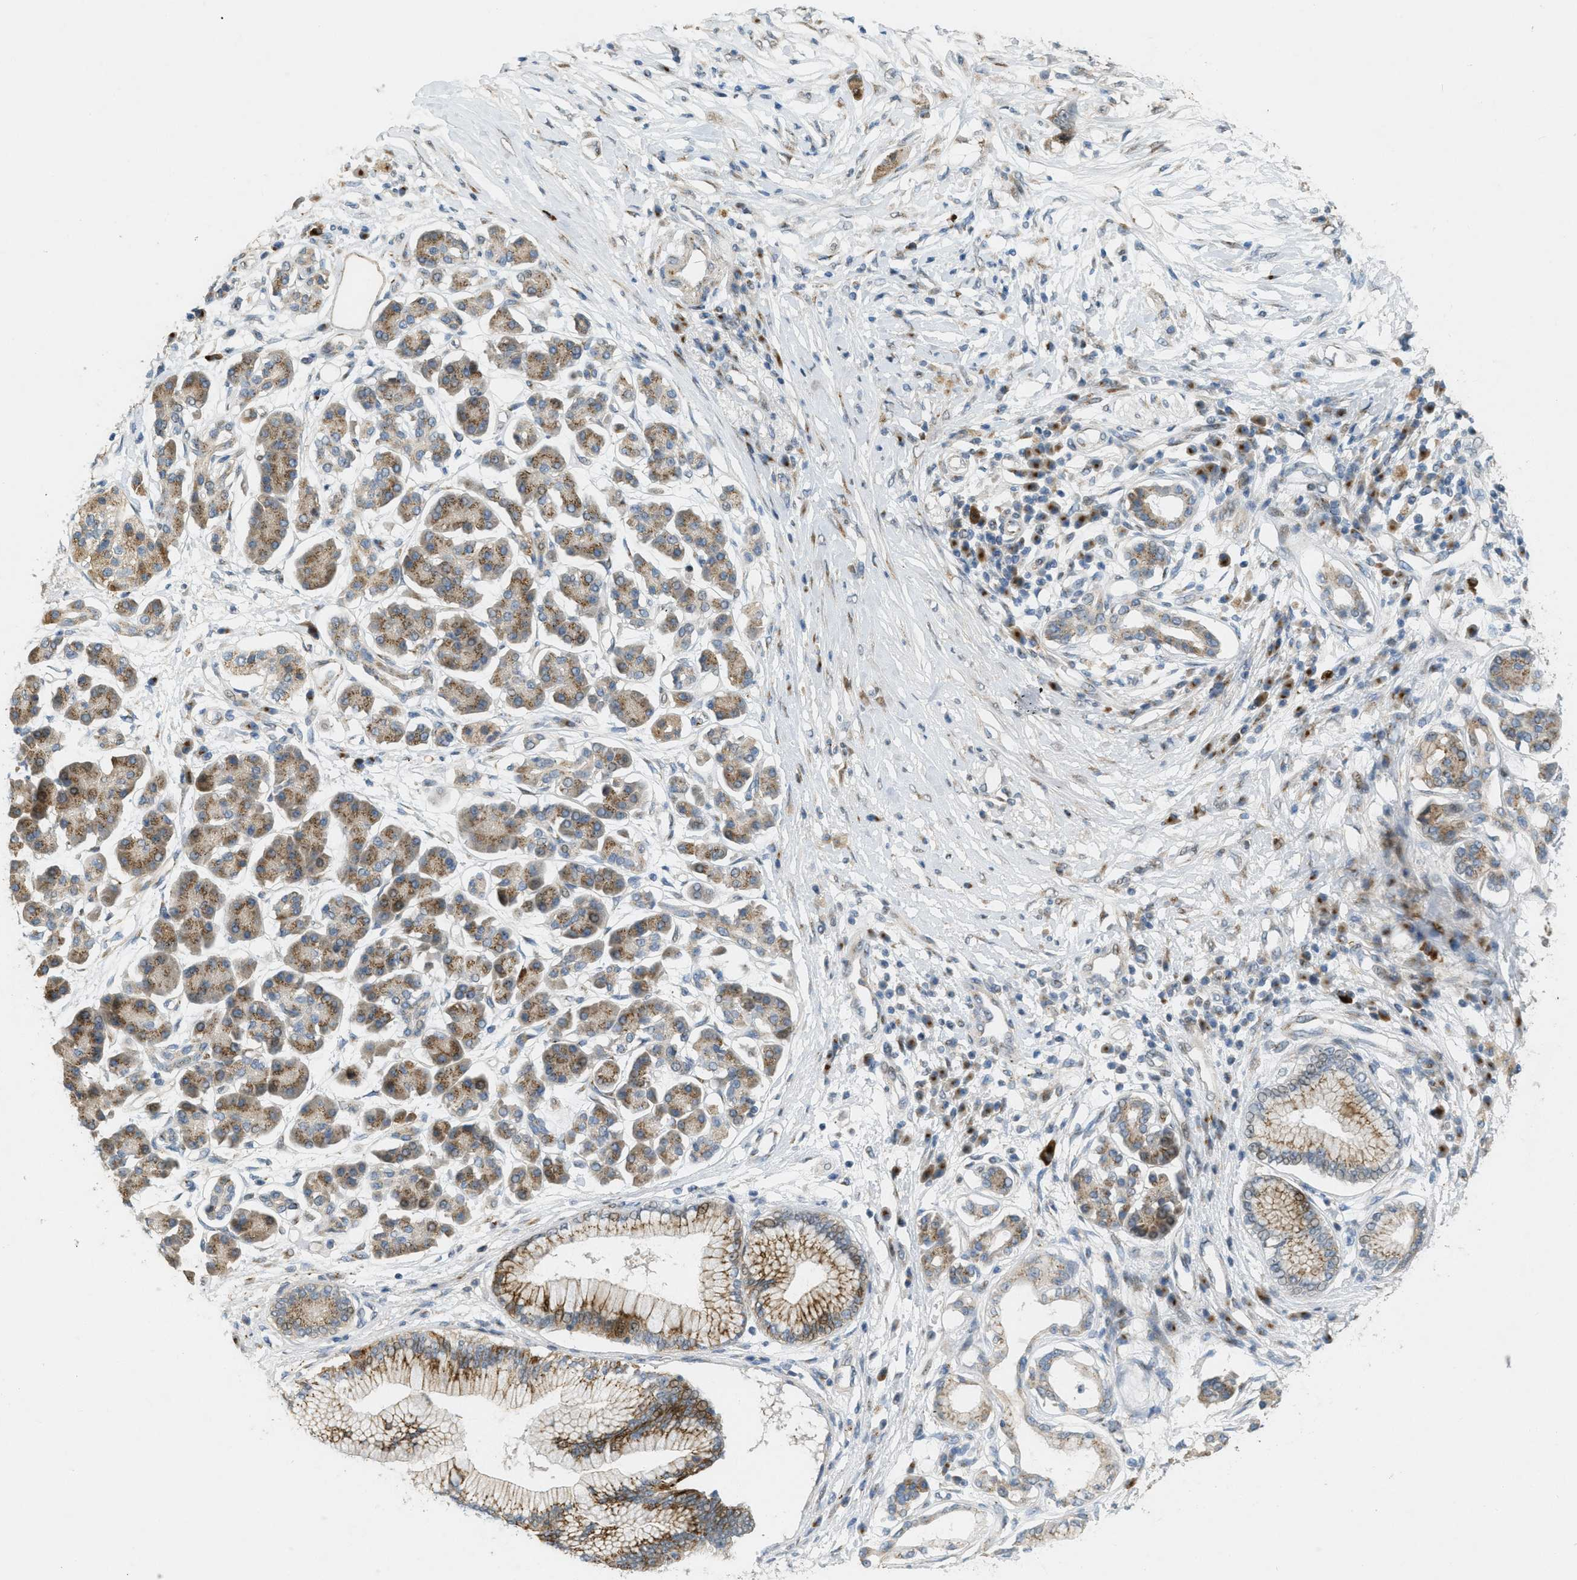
{"staining": {"intensity": "moderate", "quantity": ">75%", "location": "cytoplasmic/membranous"}, "tissue": "pancreatic cancer", "cell_type": "Tumor cells", "image_type": "cancer", "snomed": [{"axis": "morphology", "description": "Adenocarcinoma, NOS"}, {"axis": "topography", "description": "Pancreas"}], "caption": "A brown stain labels moderate cytoplasmic/membranous staining of a protein in human adenocarcinoma (pancreatic) tumor cells.", "gene": "ZFPL1", "patient": {"sex": "male", "age": 77}}